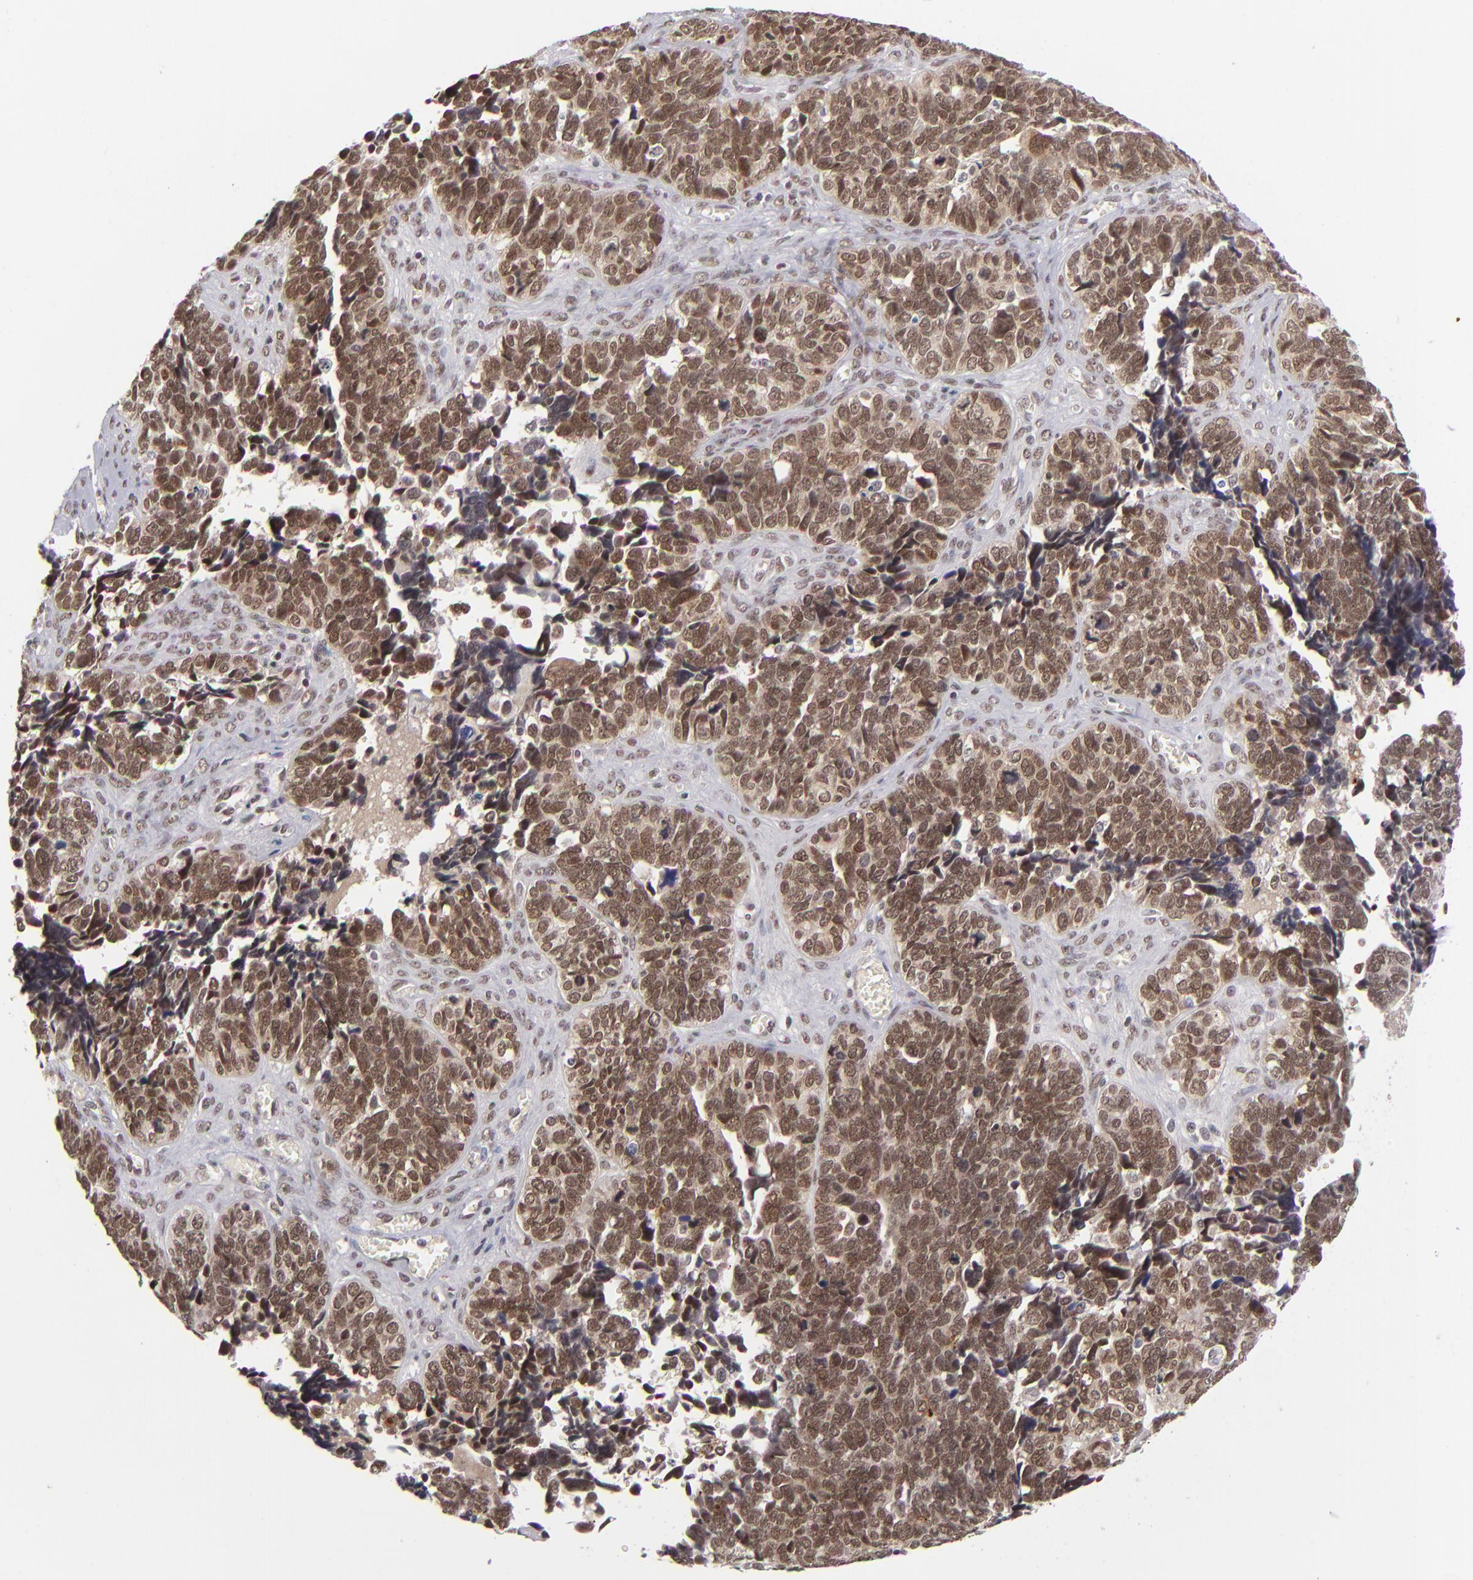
{"staining": {"intensity": "moderate", "quantity": ">75%", "location": "nuclear"}, "tissue": "ovarian cancer", "cell_type": "Tumor cells", "image_type": "cancer", "snomed": [{"axis": "morphology", "description": "Cystadenocarcinoma, serous, NOS"}, {"axis": "topography", "description": "Ovary"}], "caption": "DAB immunohistochemical staining of human ovarian cancer (serous cystadenocarcinoma) displays moderate nuclear protein staining in about >75% of tumor cells.", "gene": "MLLT3", "patient": {"sex": "female", "age": 77}}